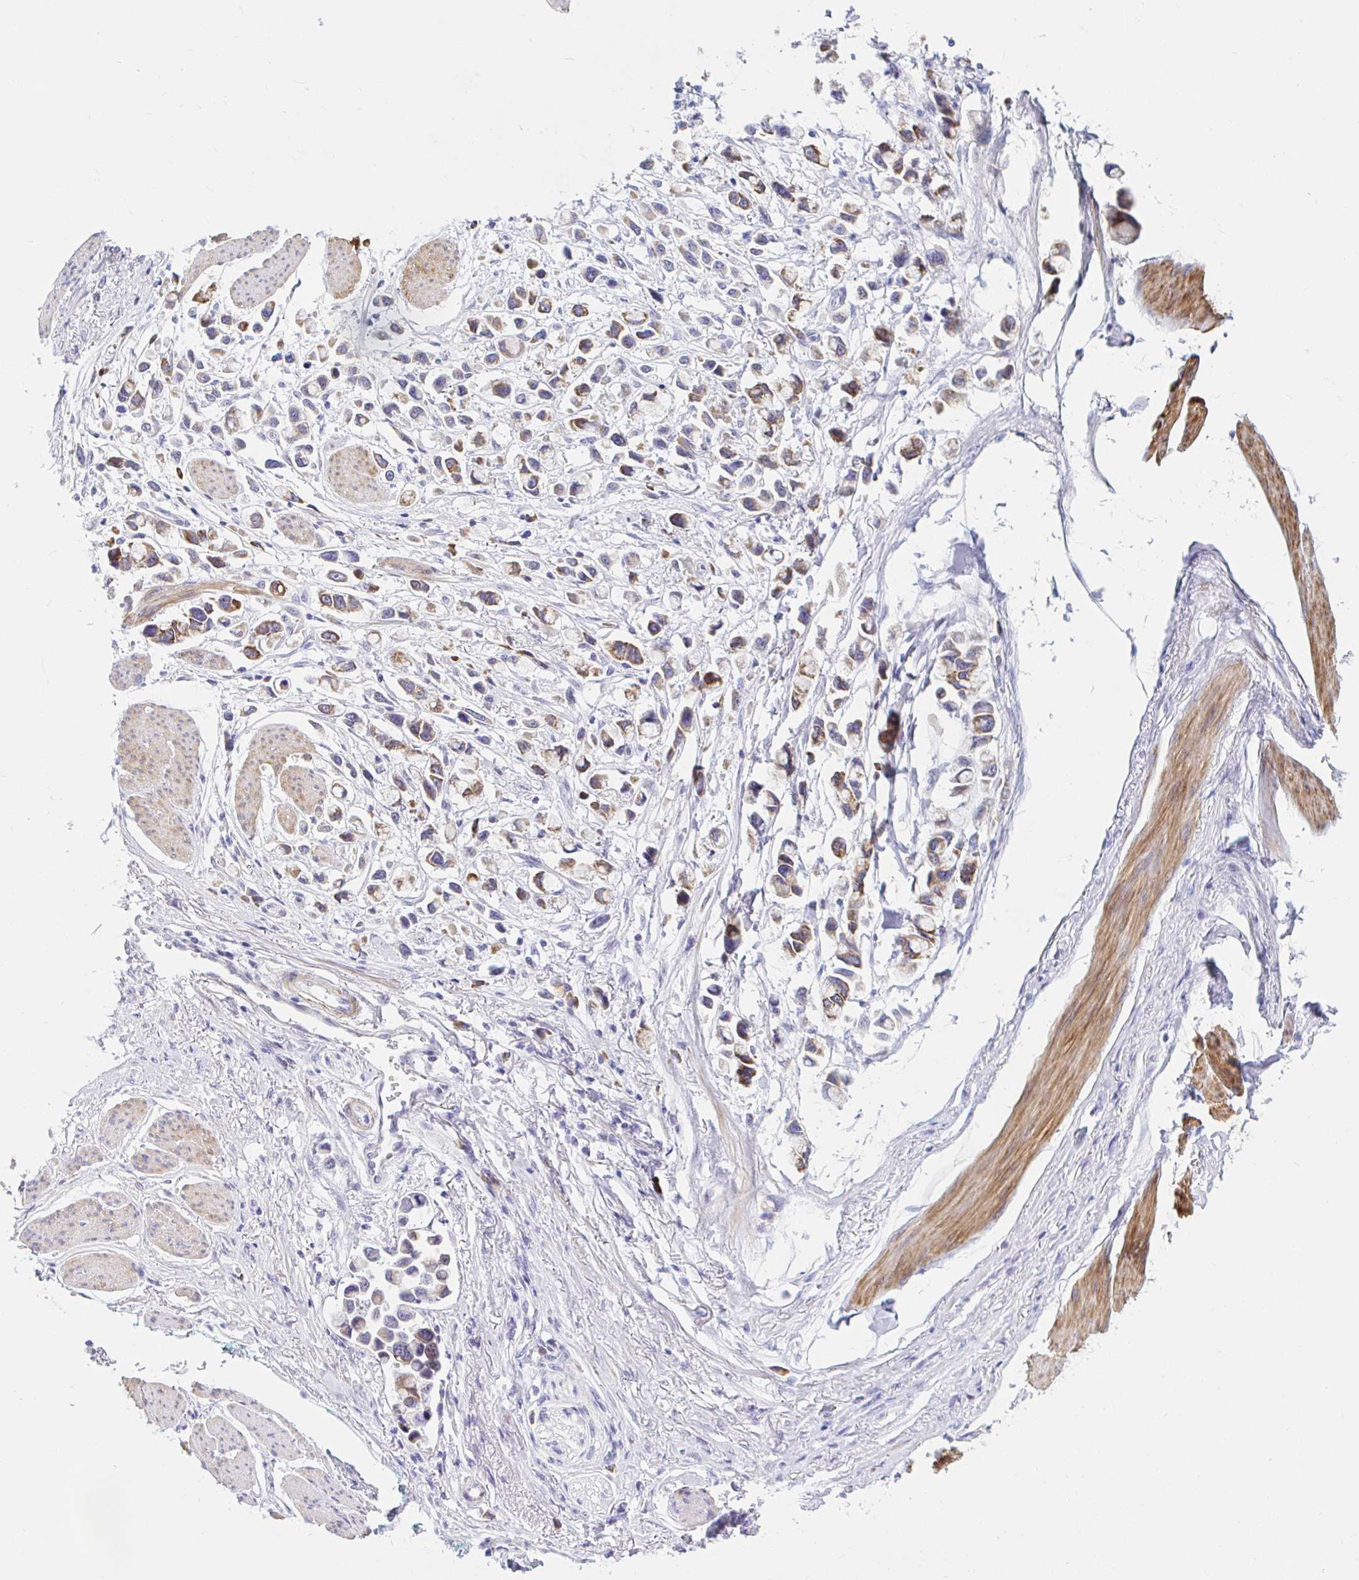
{"staining": {"intensity": "moderate", "quantity": ">75%", "location": "cytoplasmic/membranous"}, "tissue": "stomach cancer", "cell_type": "Tumor cells", "image_type": "cancer", "snomed": [{"axis": "morphology", "description": "Adenocarcinoma, NOS"}, {"axis": "topography", "description": "Stomach"}], "caption": "Stomach adenocarcinoma tissue demonstrates moderate cytoplasmic/membranous positivity in about >75% of tumor cells (IHC, brightfield microscopy, high magnification).", "gene": "NBPF3", "patient": {"sex": "female", "age": 81}}